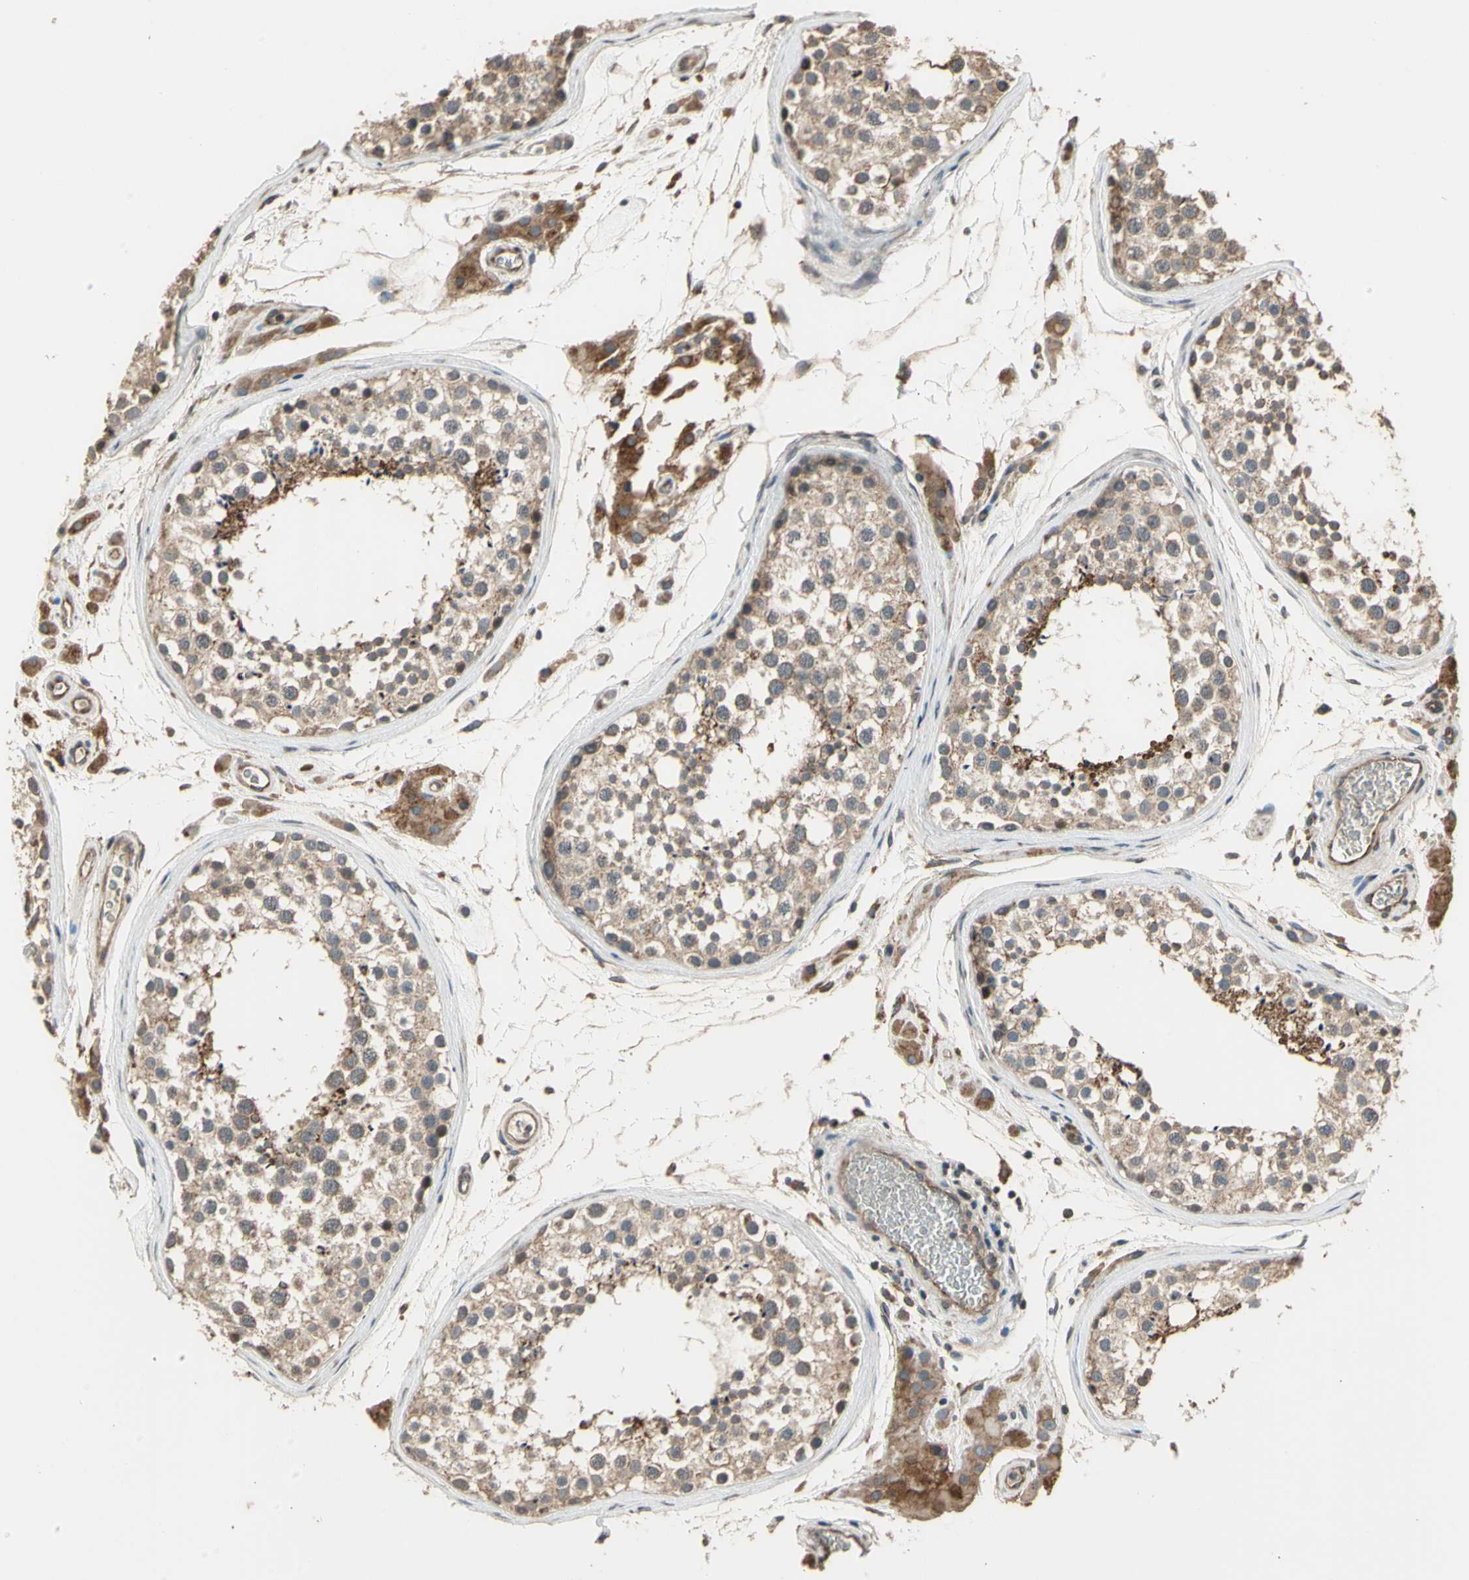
{"staining": {"intensity": "weak", "quantity": ">75%", "location": "cytoplasmic/membranous"}, "tissue": "testis", "cell_type": "Cells in seminiferous ducts", "image_type": "normal", "snomed": [{"axis": "morphology", "description": "Normal tissue, NOS"}, {"axis": "topography", "description": "Testis"}], "caption": "A photomicrograph showing weak cytoplasmic/membranous positivity in approximately >75% of cells in seminiferous ducts in benign testis, as visualized by brown immunohistochemical staining.", "gene": "EFNB2", "patient": {"sex": "male", "age": 46}}